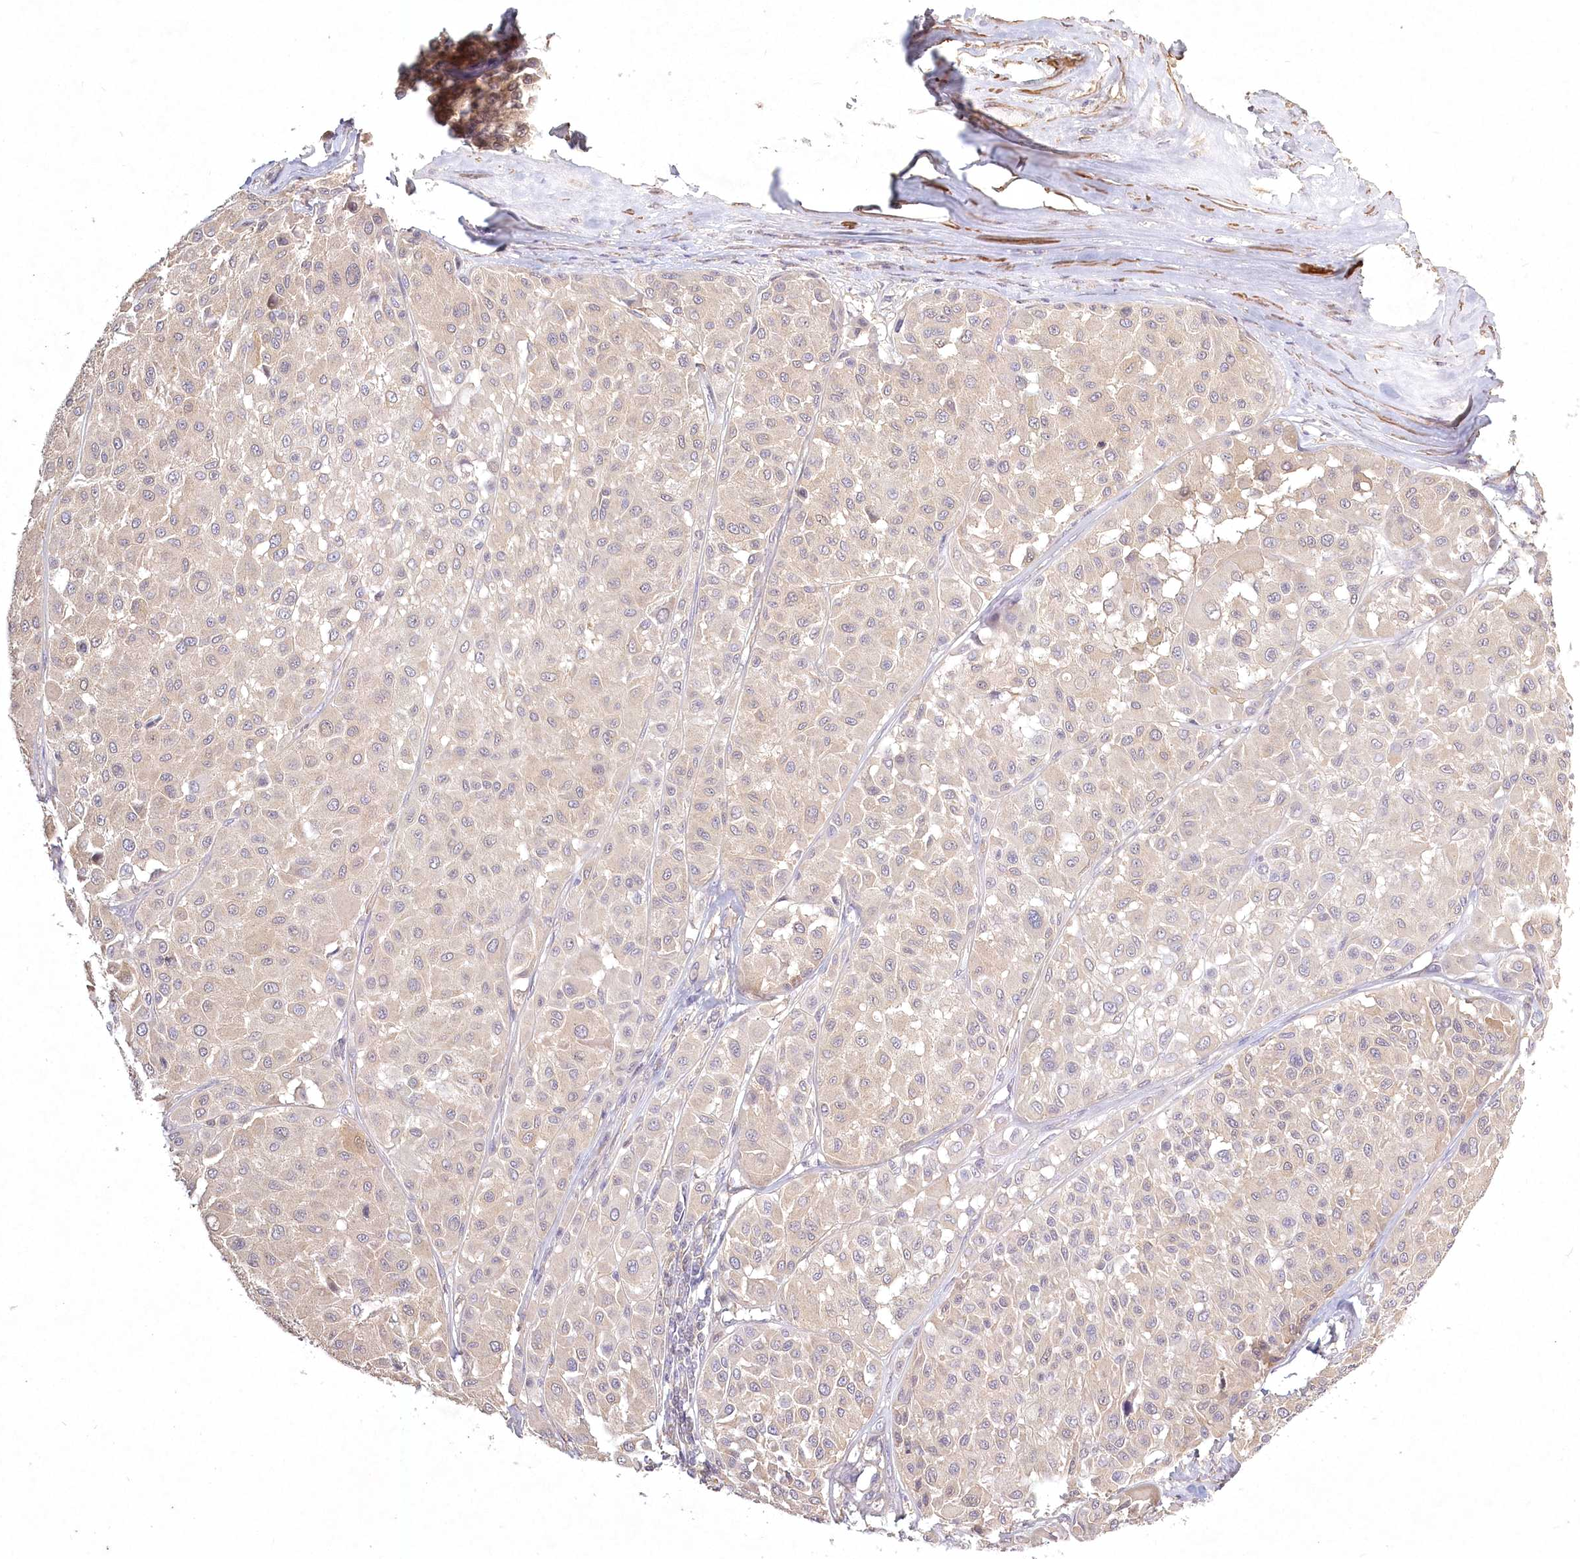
{"staining": {"intensity": "negative", "quantity": "none", "location": "none"}, "tissue": "melanoma", "cell_type": "Tumor cells", "image_type": "cancer", "snomed": [{"axis": "morphology", "description": "Malignant melanoma, Metastatic site"}, {"axis": "topography", "description": "Soft tissue"}], "caption": "Photomicrograph shows no protein staining in tumor cells of malignant melanoma (metastatic site) tissue. The staining was performed using DAB (3,3'-diaminobenzidine) to visualize the protein expression in brown, while the nuclei were stained in blue with hematoxylin (Magnification: 20x).", "gene": "INPP4B", "patient": {"sex": "male", "age": 41}}